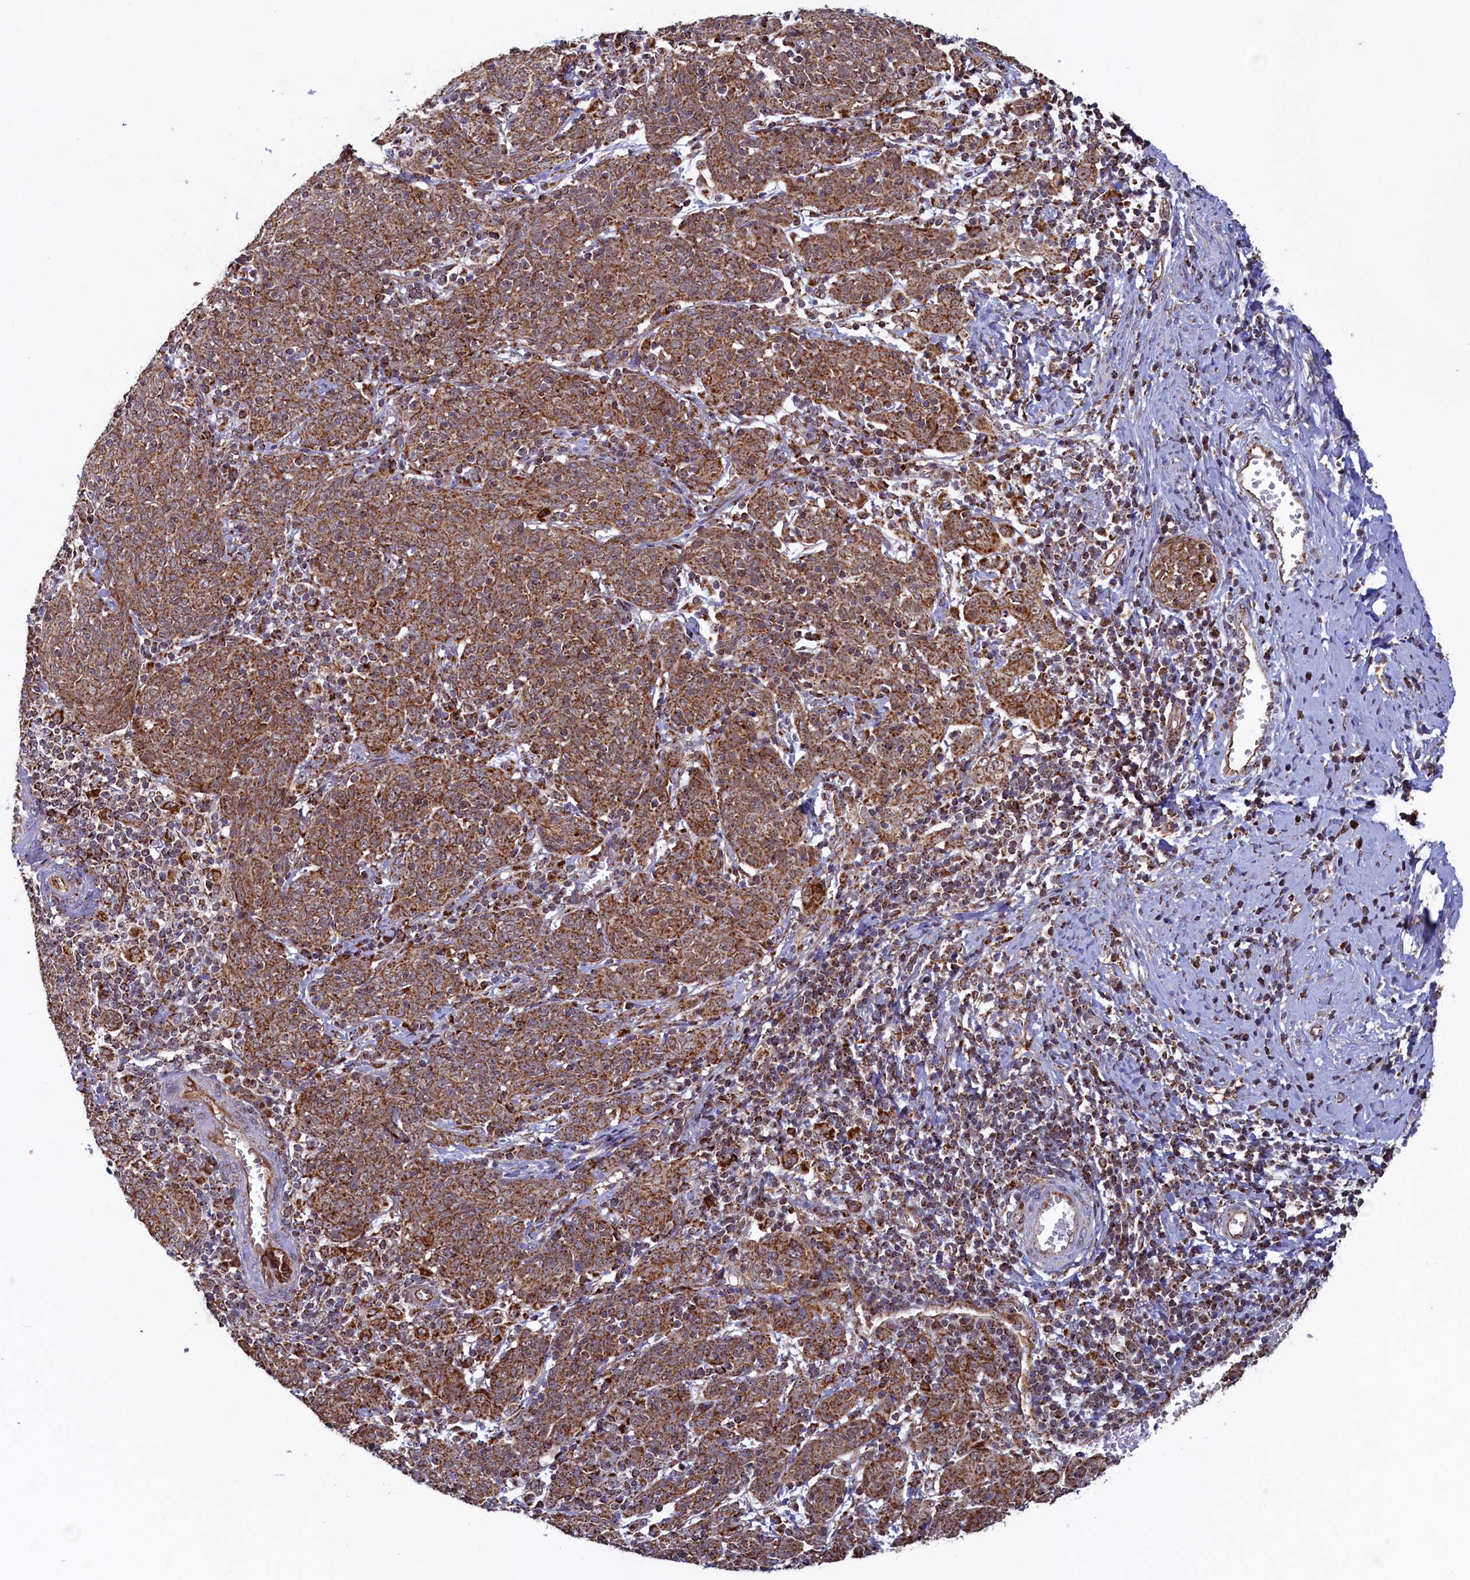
{"staining": {"intensity": "strong", "quantity": ">75%", "location": "cytoplasmic/membranous"}, "tissue": "cervical cancer", "cell_type": "Tumor cells", "image_type": "cancer", "snomed": [{"axis": "morphology", "description": "Squamous cell carcinoma, NOS"}, {"axis": "topography", "description": "Cervix"}], "caption": "Immunohistochemistry (DAB (3,3'-diaminobenzidine)) staining of squamous cell carcinoma (cervical) displays strong cytoplasmic/membranous protein expression in about >75% of tumor cells.", "gene": "UBE3B", "patient": {"sex": "female", "age": 67}}